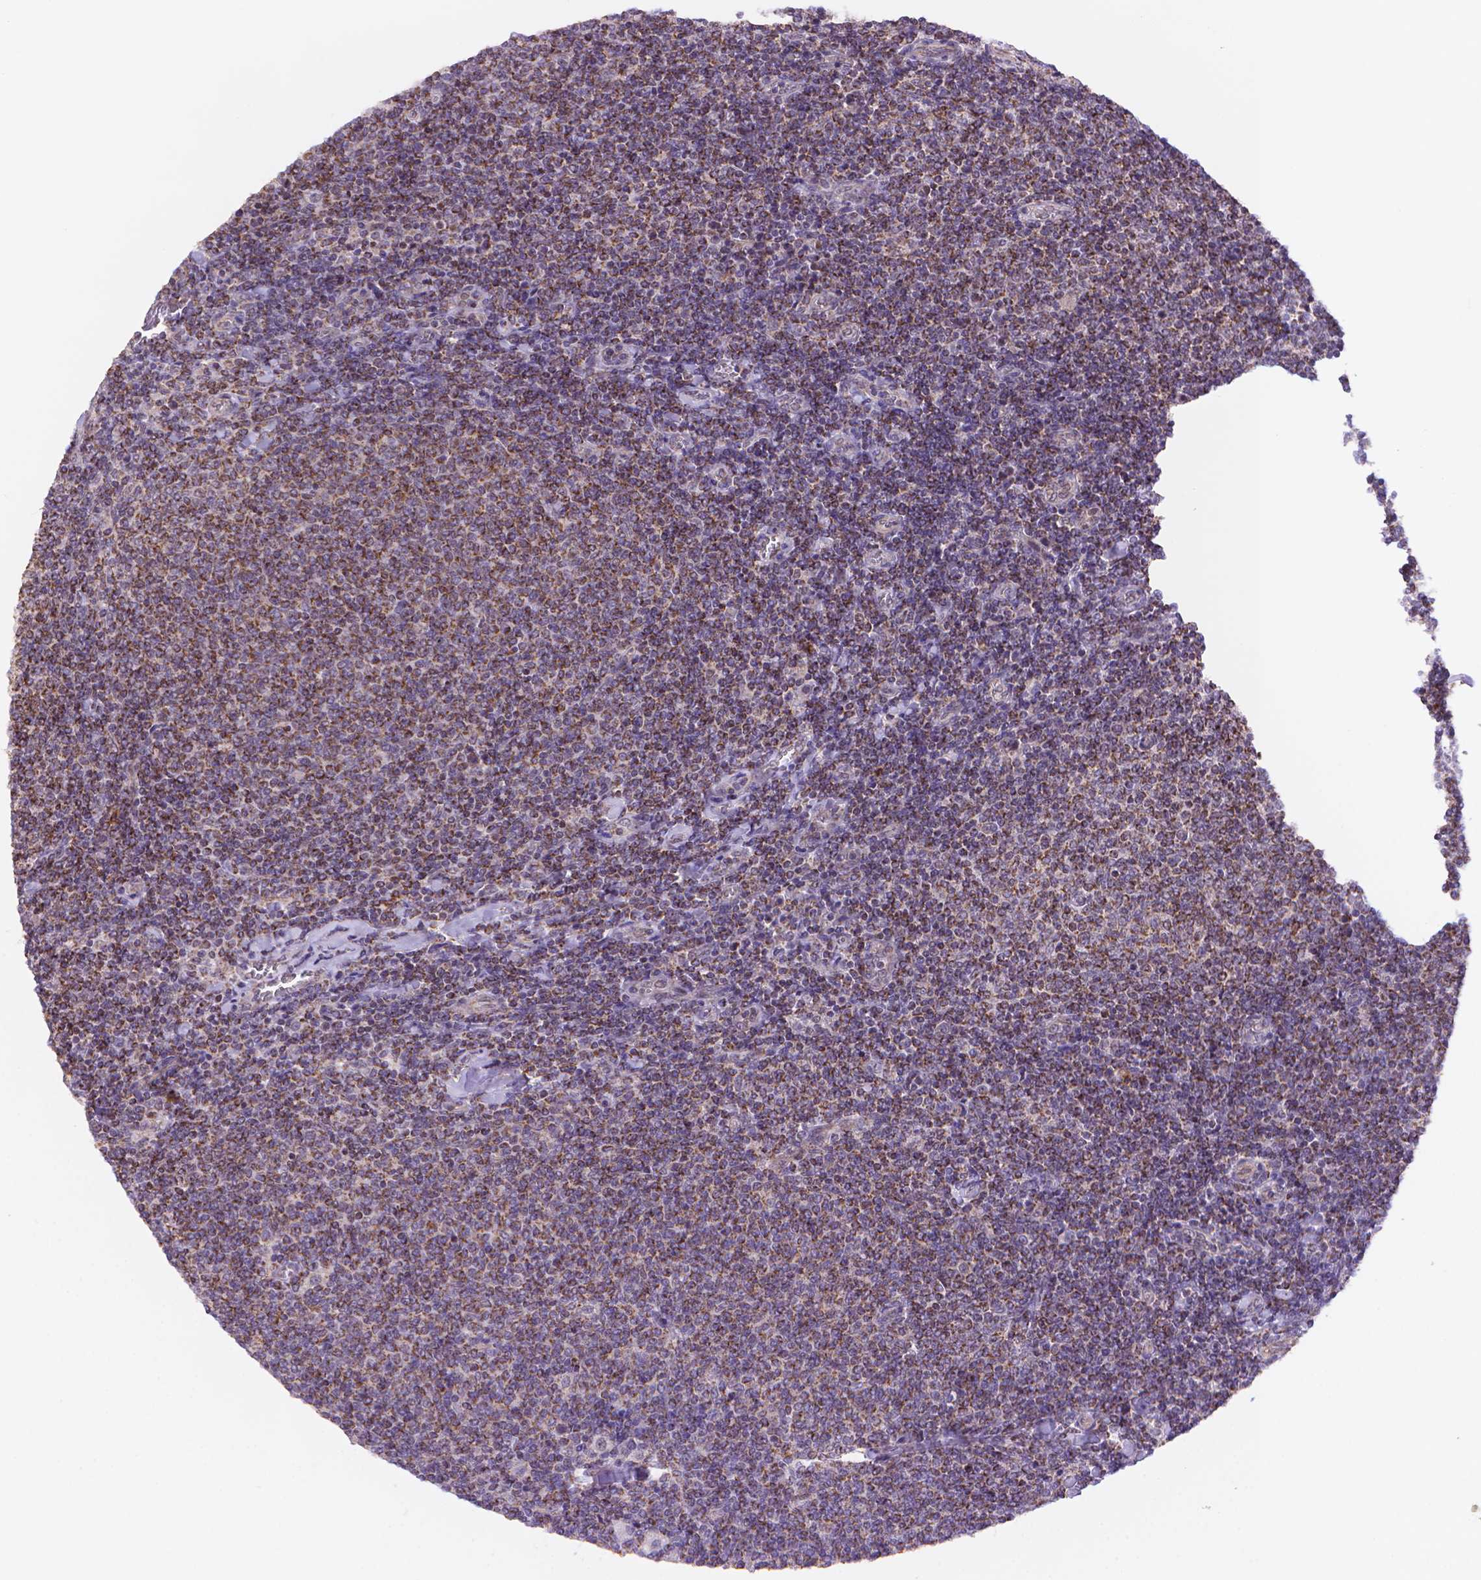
{"staining": {"intensity": "moderate", "quantity": ">75%", "location": "cytoplasmic/membranous"}, "tissue": "lymphoma", "cell_type": "Tumor cells", "image_type": "cancer", "snomed": [{"axis": "morphology", "description": "Malignant lymphoma, non-Hodgkin's type, Low grade"}, {"axis": "topography", "description": "Lymph node"}], "caption": "A brown stain highlights moderate cytoplasmic/membranous staining of a protein in lymphoma tumor cells. (IHC, brightfield microscopy, high magnification).", "gene": "CYYR1", "patient": {"sex": "male", "age": 52}}